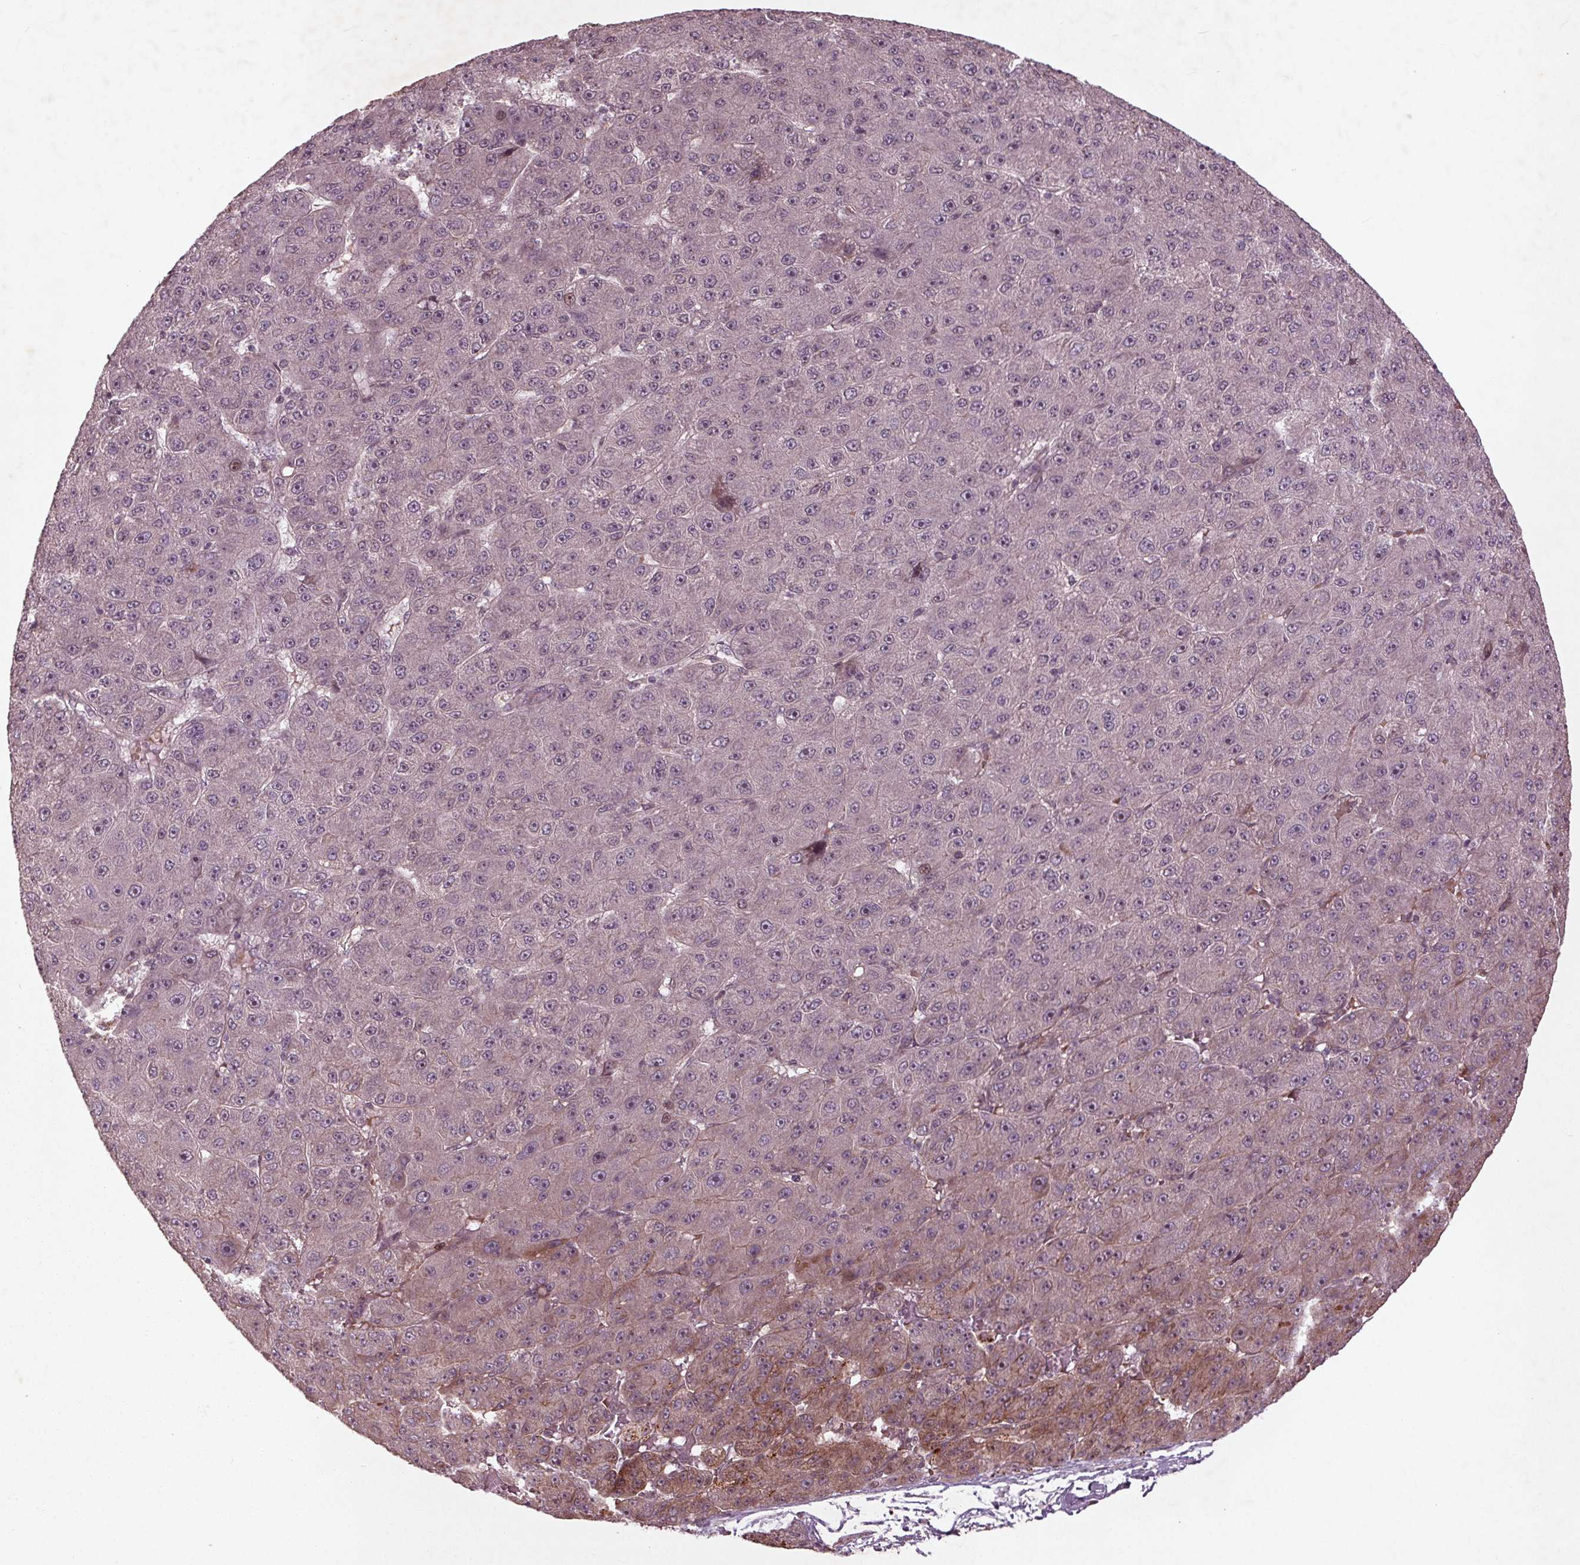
{"staining": {"intensity": "moderate", "quantity": "<25%", "location": "cytoplasmic/membranous,nuclear"}, "tissue": "liver cancer", "cell_type": "Tumor cells", "image_type": "cancer", "snomed": [{"axis": "morphology", "description": "Carcinoma, Hepatocellular, NOS"}, {"axis": "topography", "description": "Liver"}], "caption": "Tumor cells reveal low levels of moderate cytoplasmic/membranous and nuclear staining in about <25% of cells in liver cancer (hepatocellular carcinoma).", "gene": "CDKL4", "patient": {"sex": "male", "age": 67}}